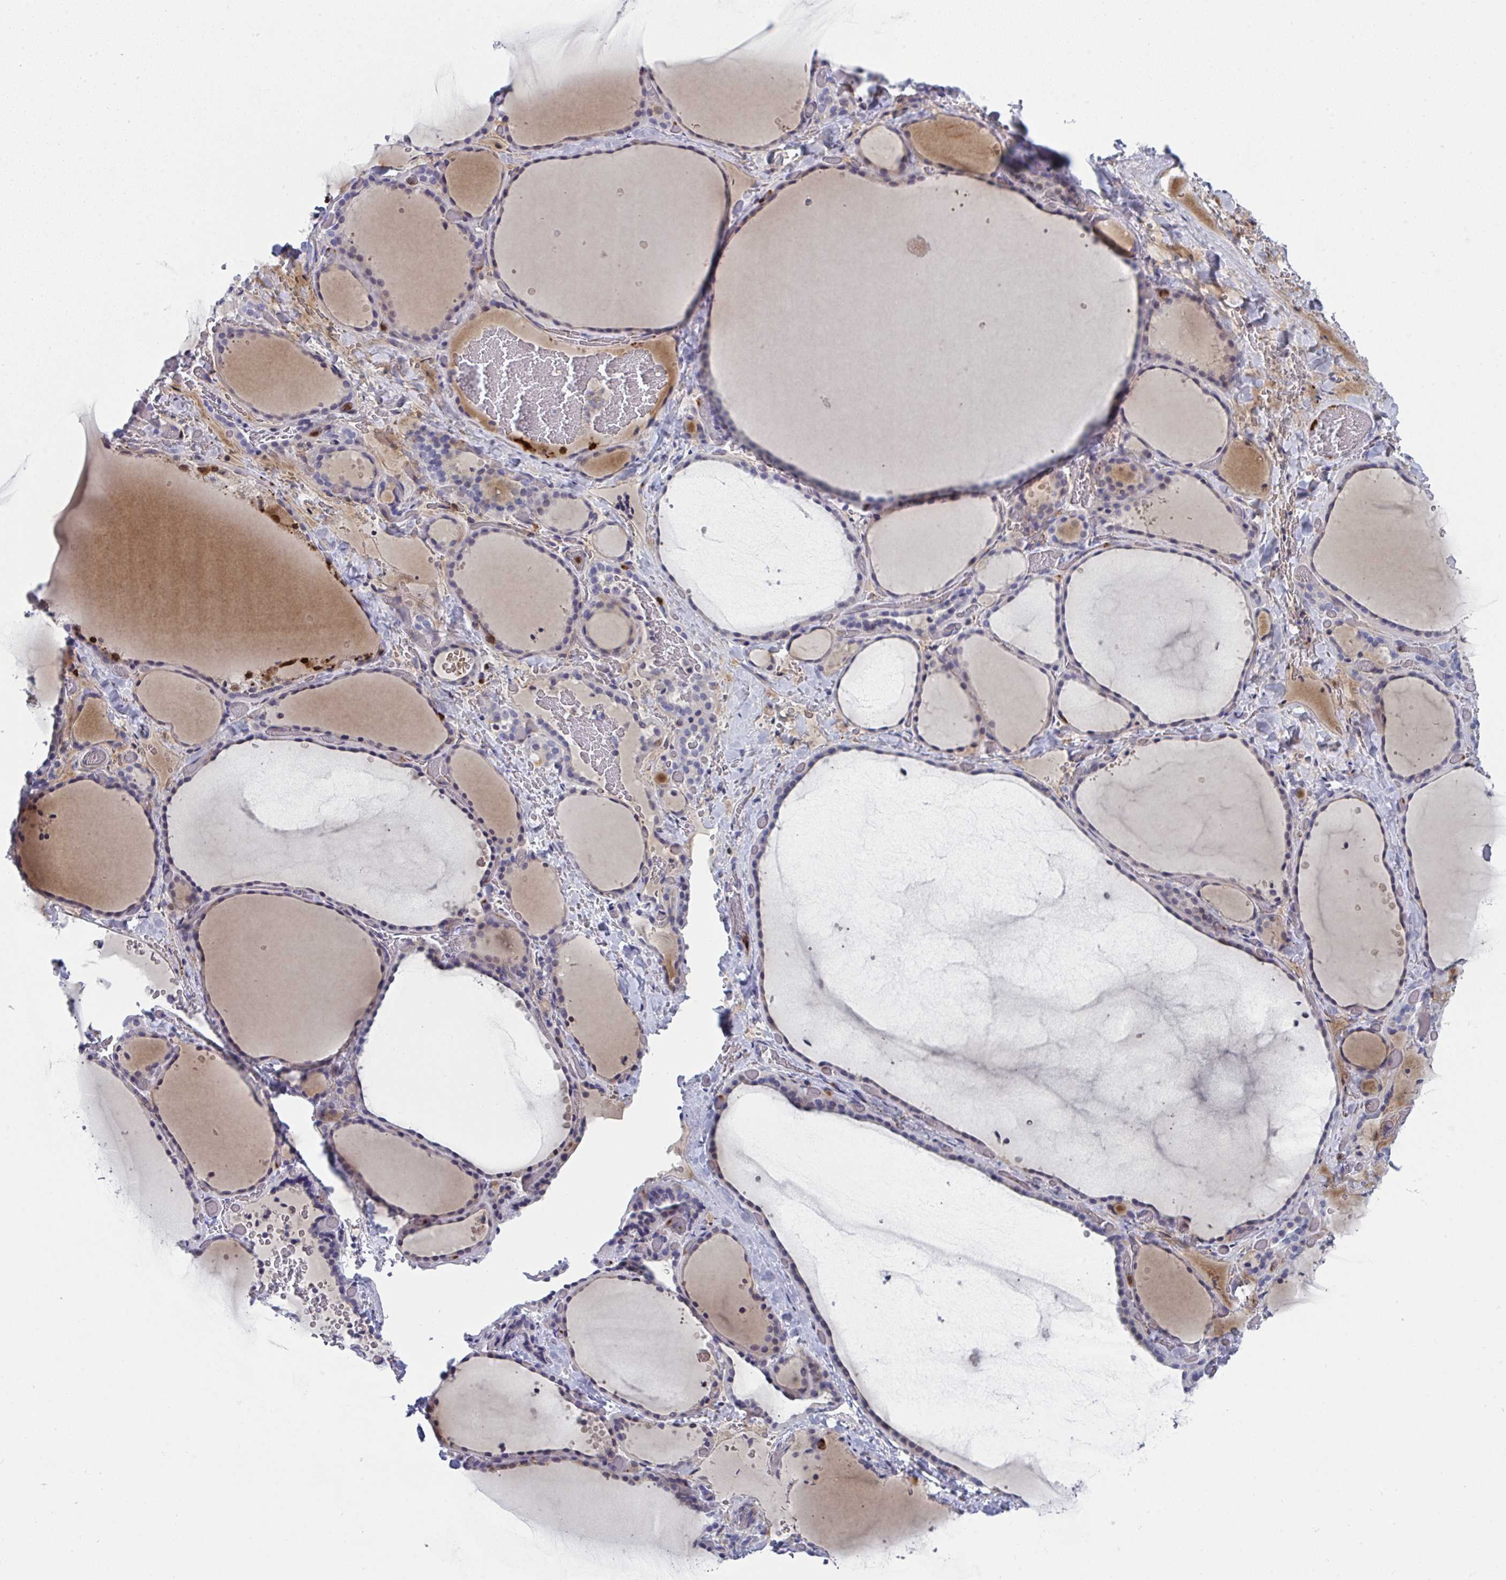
{"staining": {"intensity": "strong", "quantity": "<25%", "location": "cytoplasmic/membranous"}, "tissue": "thyroid gland", "cell_type": "Glandular cells", "image_type": "normal", "snomed": [{"axis": "morphology", "description": "Normal tissue, NOS"}, {"axis": "topography", "description": "Thyroid gland"}], "caption": "Immunohistochemistry (IHC) of unremarkable thyroid gland reveals medium levels of strong cytoplasmic/membranous staining in about <25% of glandular cells. (Brightfield microscopy of DAB IHC at high magnification).", "gene": "AOC2", "patient": {"sex": "female", "age": 36}}